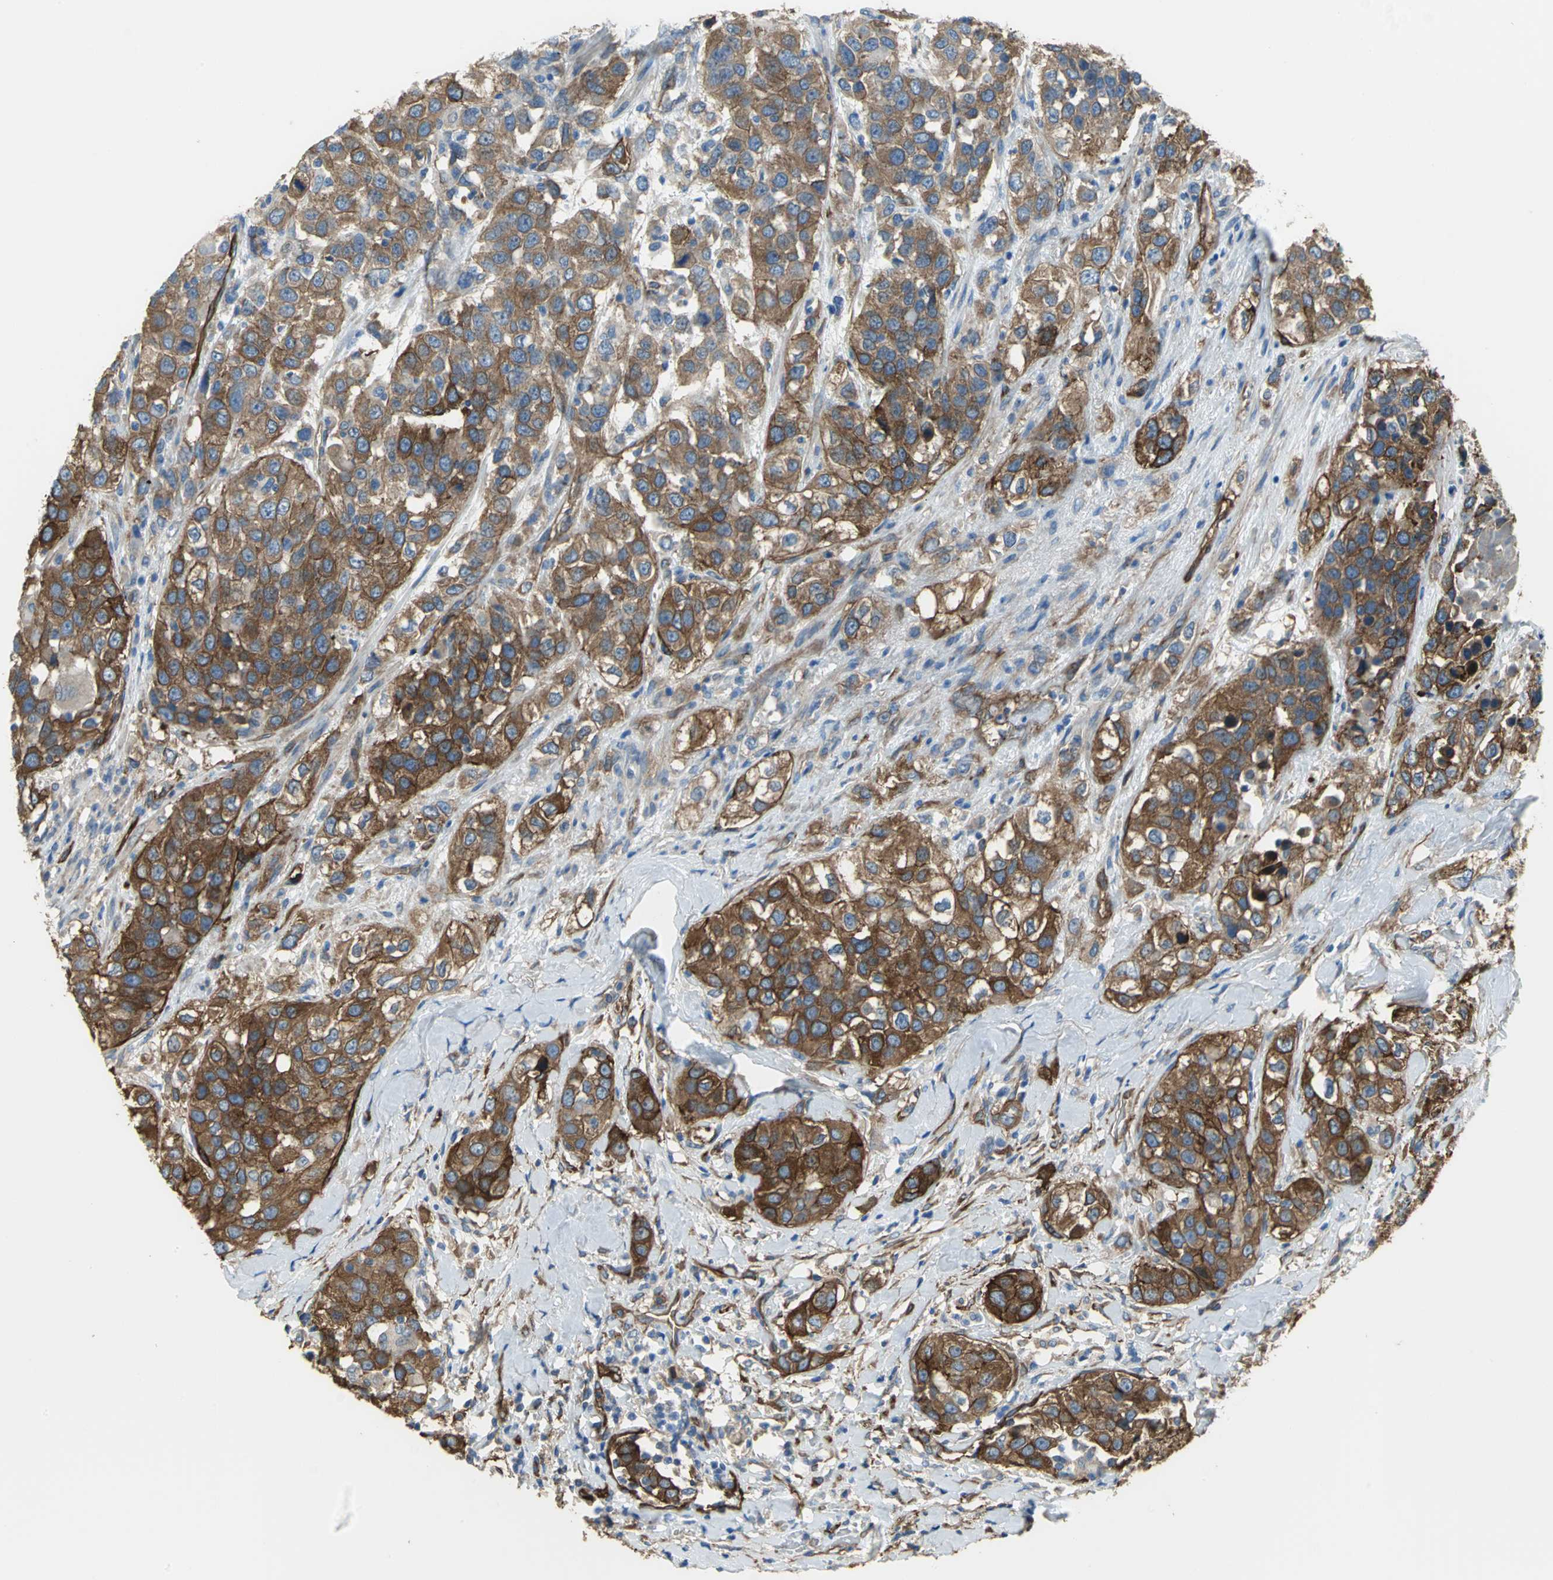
{"staining": {"intensity": "strong", "quantity": ">75%", "location": "cytoplasmic/membranous"}, "tissue": "urothelial cancer", "cell_type": "Tumor cells", "image_type": "cancer", "snomed": [{"axis": "morphology", "description": "Urothelial carcinoma, High grade"}, {"axis": "topography", "description": "Urinary bladder"}], "caption": "The micrograph exhibits a brown stain indicating the presence of a protein in the cytoplasmic/membranous of tumor cells in urothelial cancer.", "gene": "FLNB", "patient": {"sex": "female", "age": 80}}